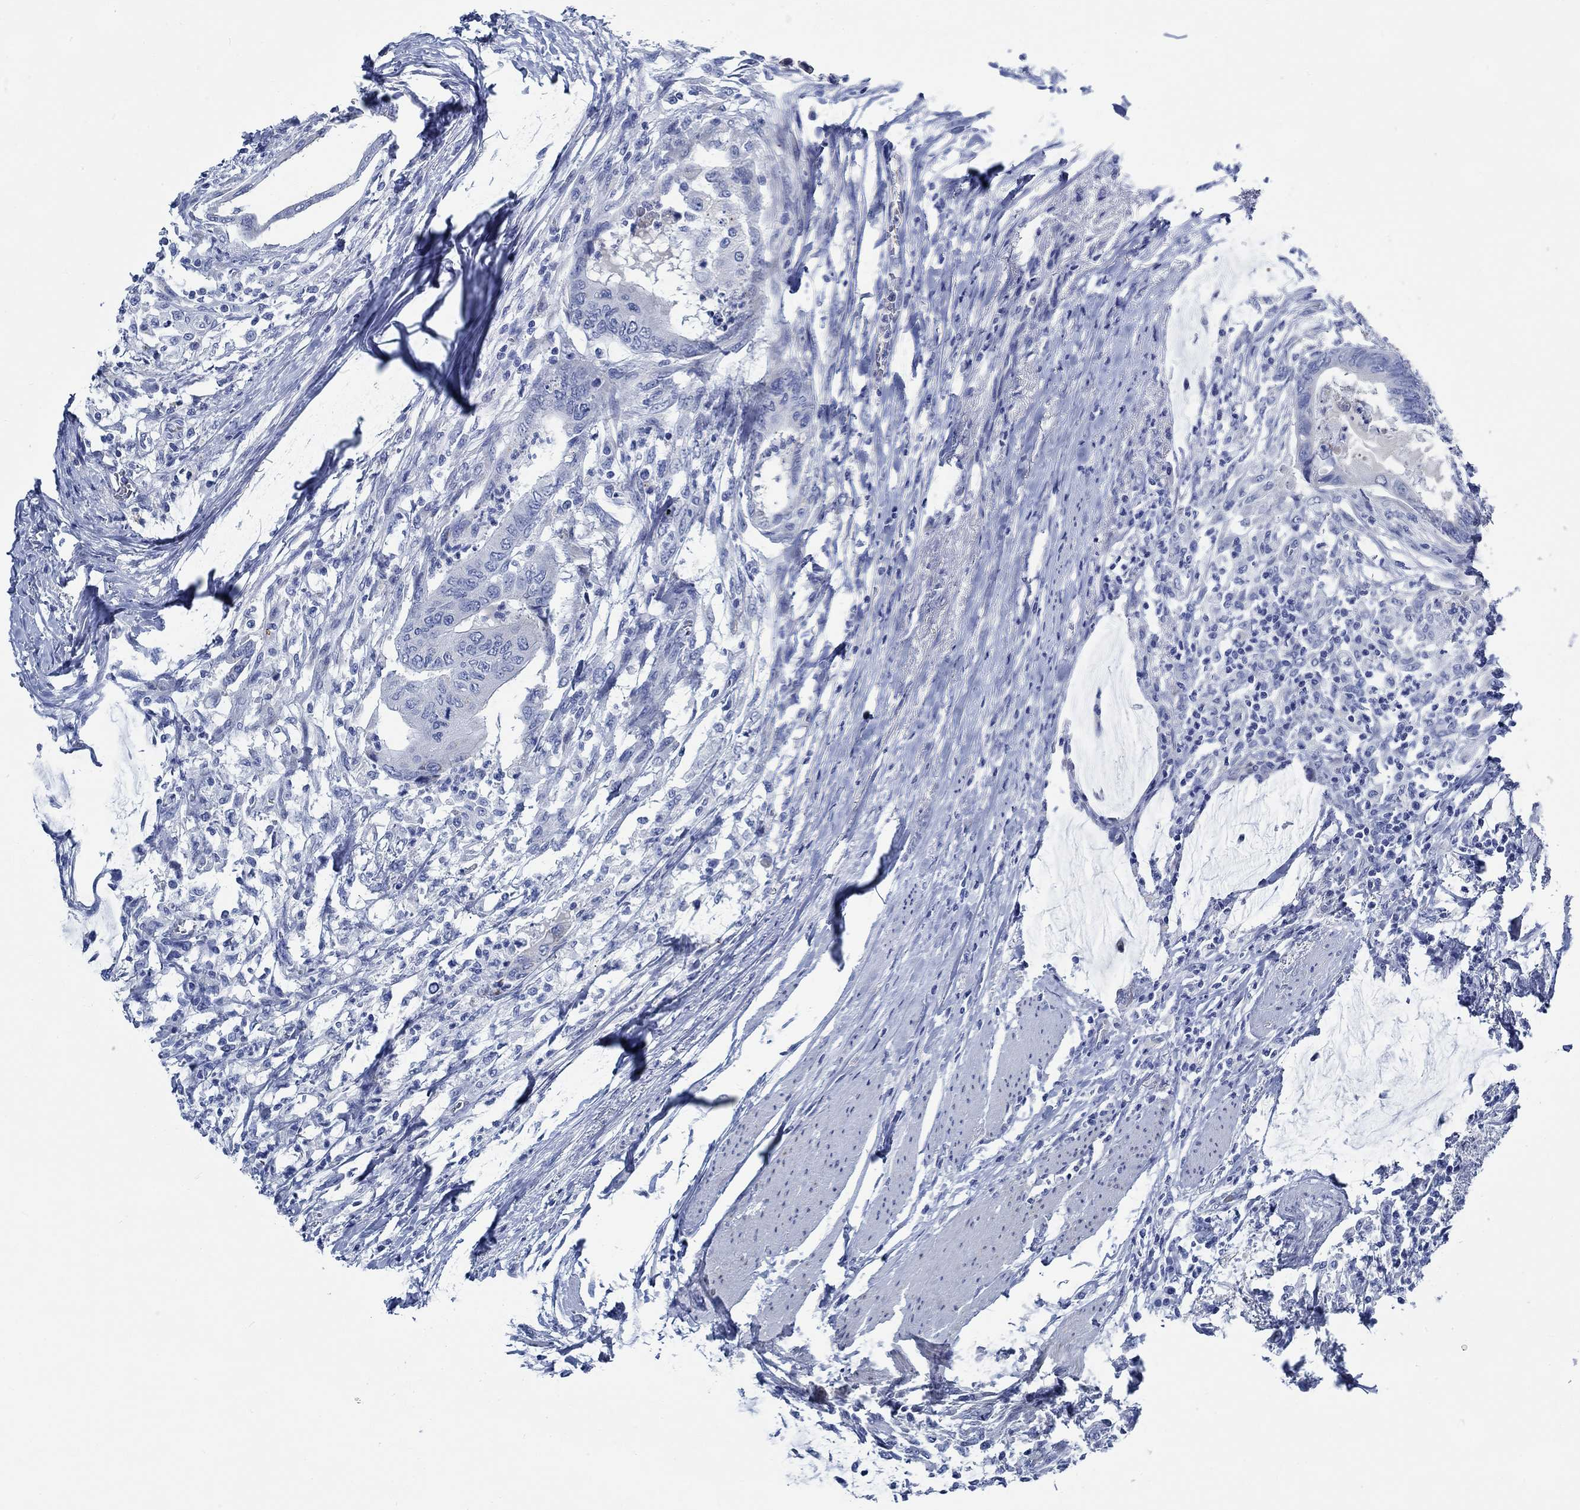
{"staining": {"intensity": "negative", "quantity": "none", "location": "none"}, "tissue": "colorectal cancer", "cell_type": "Tumor cells", "image_type": "cancer", "snomed": [{"axis": "morphology", "description": "Normal tissue, NOS"}, {"axis": "morphology", "description": "Adenocarcinoma, NOS"}, {"axis": "topography", "description": "Rectum"}, {"axis": "topography", "description": "Peripheral nerve tissue"}], "caption": "Immunohistochemistry (IHC) micrograph of neoplastic tissue: human colorectal adenocarcinoma stained with DAB displays no significant protein expression in tumor cells.", "gene": "SVEP1", "patient": {"sex": "male", "age": 92}}